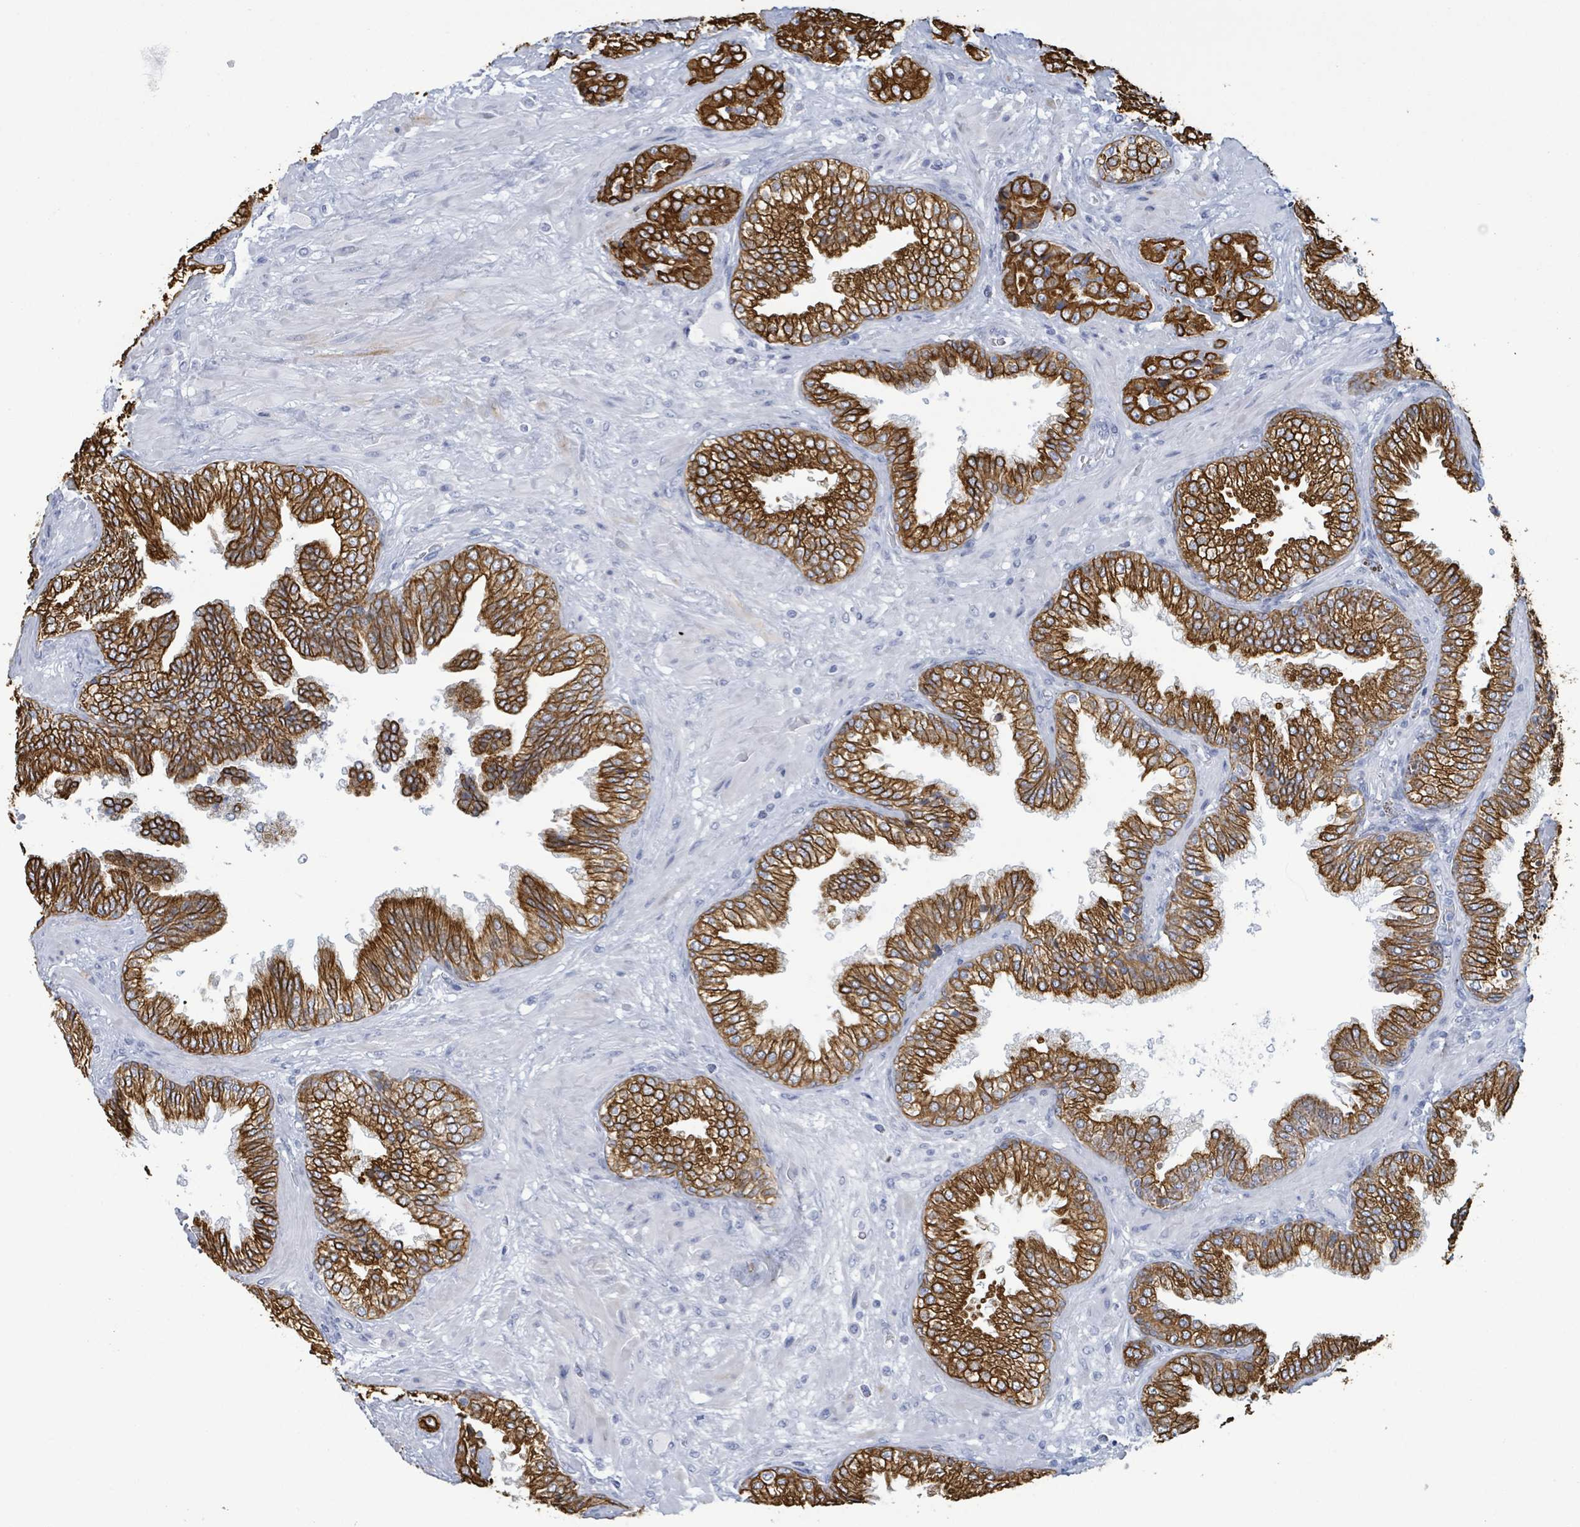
{"staining": {"intensity": "strong", "quantity": ">75%", "location": "cytoplasmic/membranous"}, "tissue": "prostate cancer", "cell_type": "Tumor cells", "image_type": "cancer", "snomed": [{"axis": "morphology", "description": "Adenocarcinoma, High grade"}, {"axis": "topography", "description": "Prostate"}], "caption": "This is an image of immunohistochemistry (IHC) staining of prostate cancer, which shows strong expression in the cytoplasmic/membranous of tumor cells.", "gene": "KRT8", "patient": {"sex": "male", "age": 71}}